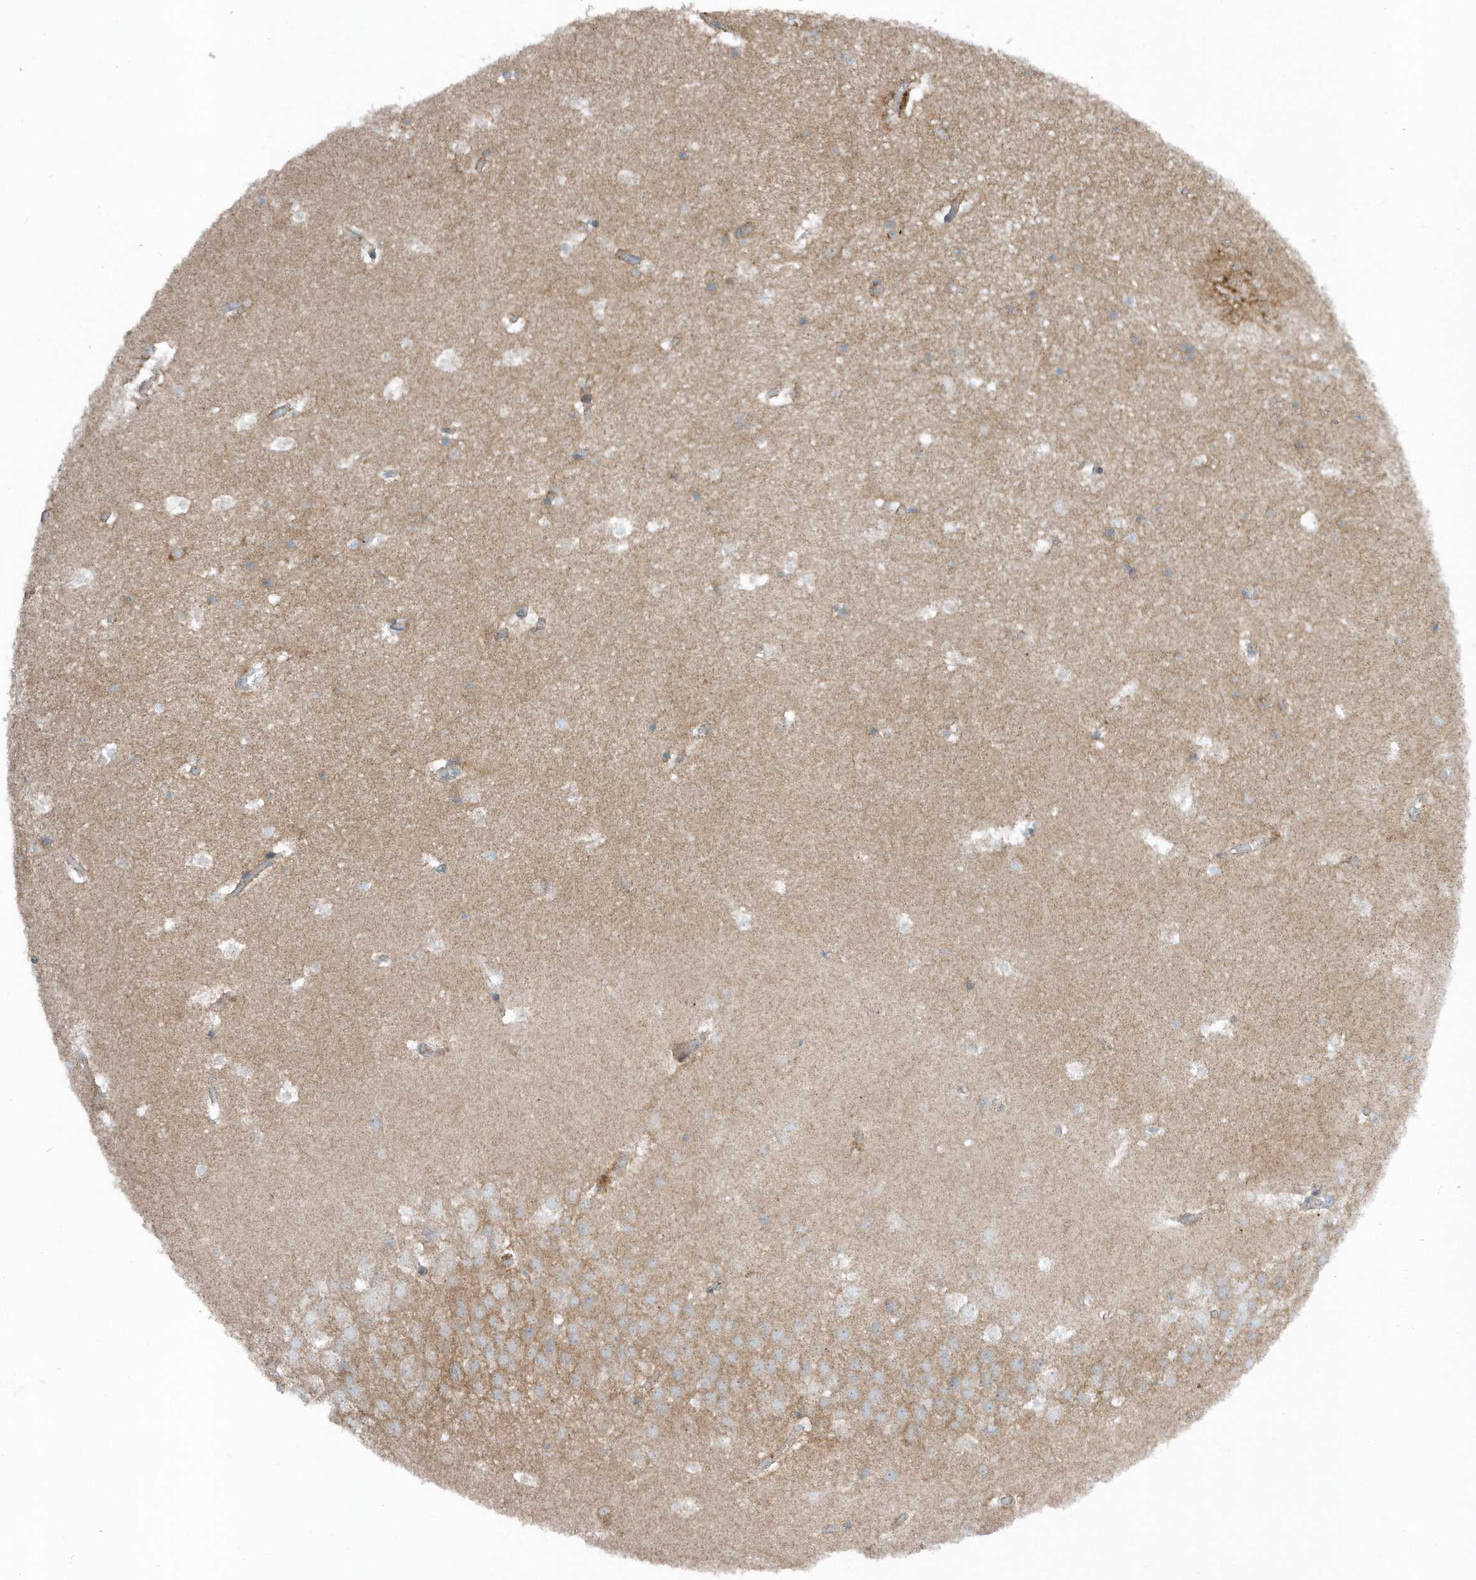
{"staining": {"intensity": "moderate", "quantity": "<25%", "location": "cytoplasmic/membranous"}, "tissue": "hippocampus", "cell_type": "Glial cells", "image_type": "normal", "snomed": [{"axis": "morphology", "description": "Normal tissue, NOS"}, {"axis": "topography", "description": "Hippocampus"}], "caption": "Approximately <25% of glial cells in normal human hippocampus demonstrate moderate cytoplasmic/membranous protein staining as visualized by brown immunohistochemical staining.", "gene": "SLC38A2", "patient": {"sex": "female", "age": 52}}